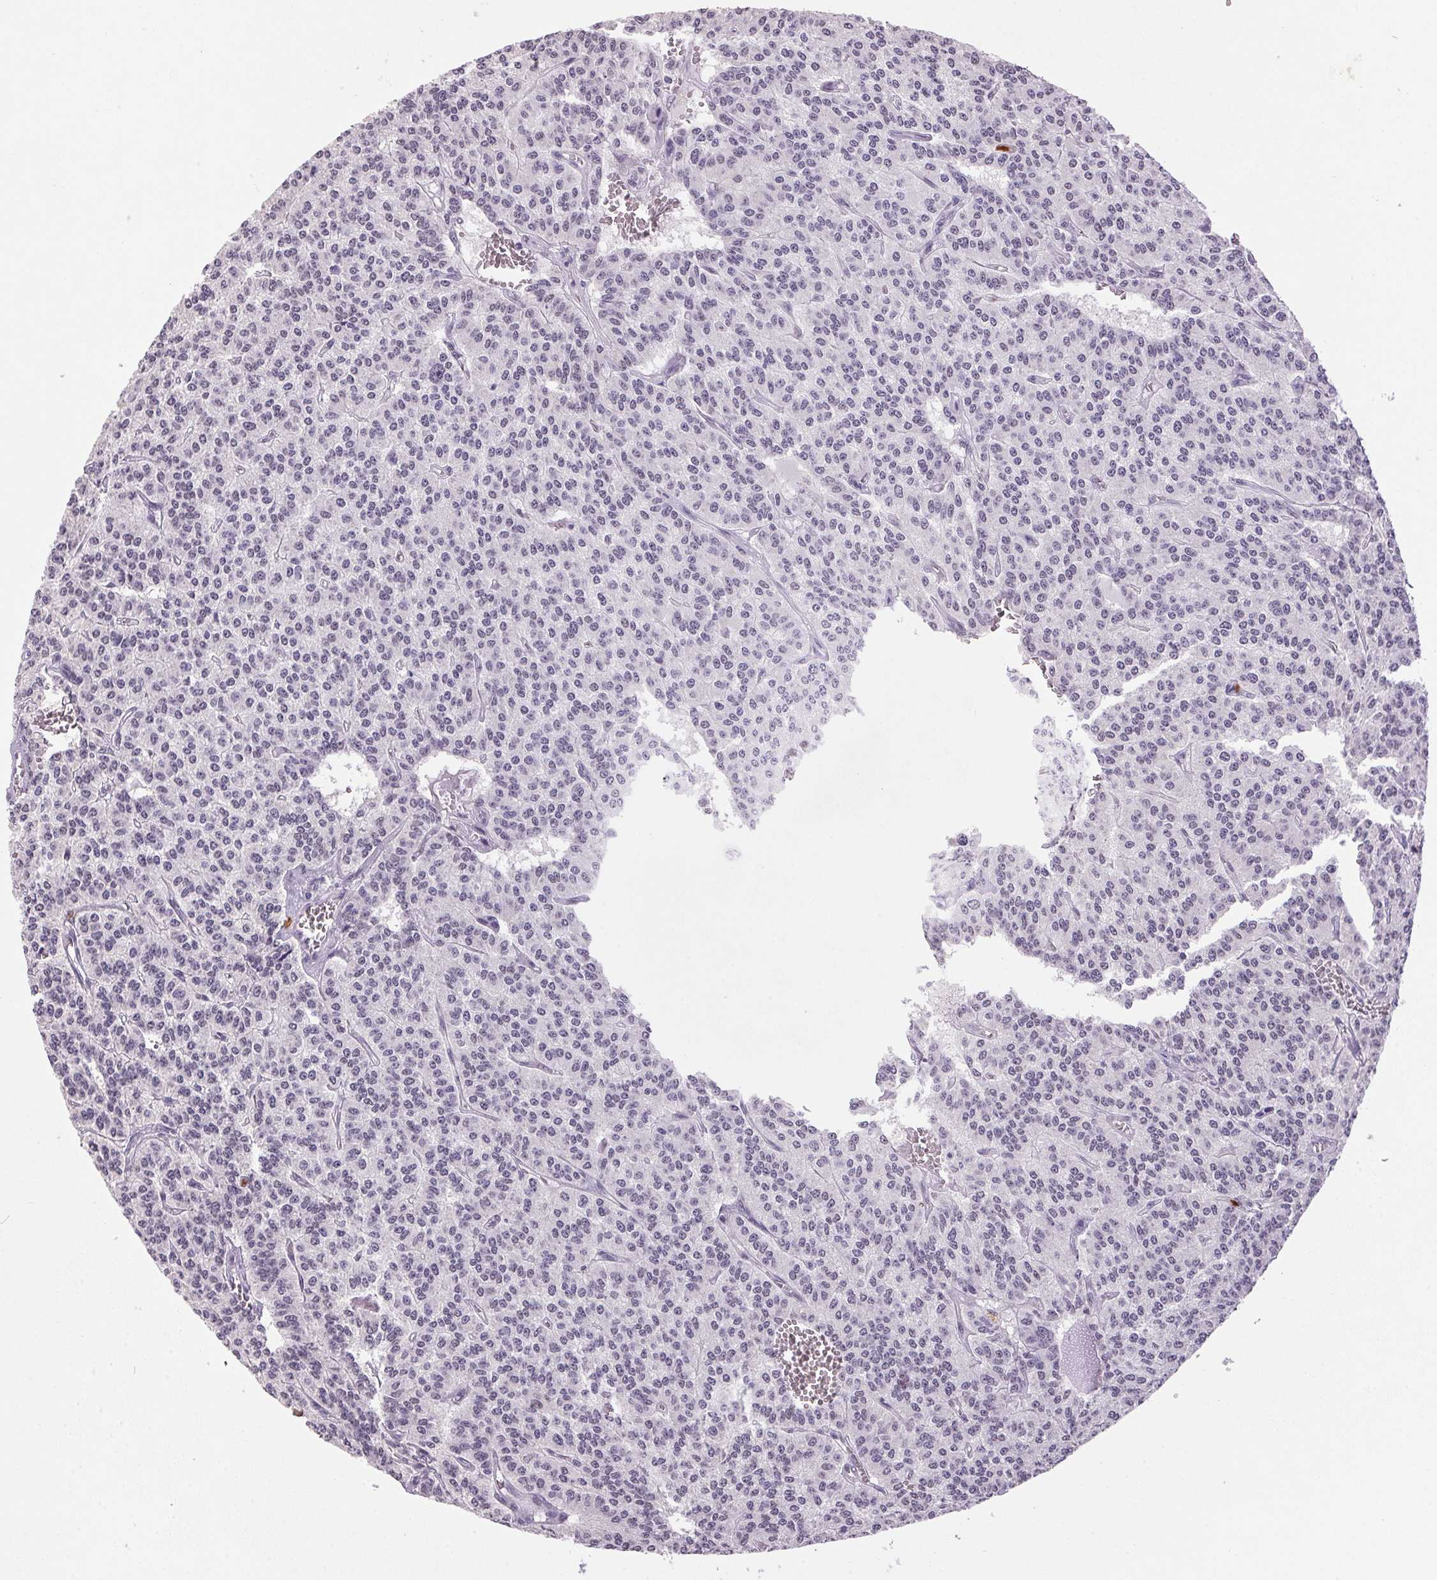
{"staining": {"intensity": "negative", "quantity": "none", "location": "none"}, "tissue": "carcinoid", "cell_type": "Tumor cells", "image_type": "cancer", "snomed": [{"axis": "morphology", "description": "Carcinoid, malignant, NOS"}, {"axis": "topography", "description": "Lung"}], "caption": "Image shows no protein positivity in tumor cells of malignant carcinoid tissue.", "gene": "ZBTB4", "patient": {"sex": "female", "age": 71}}